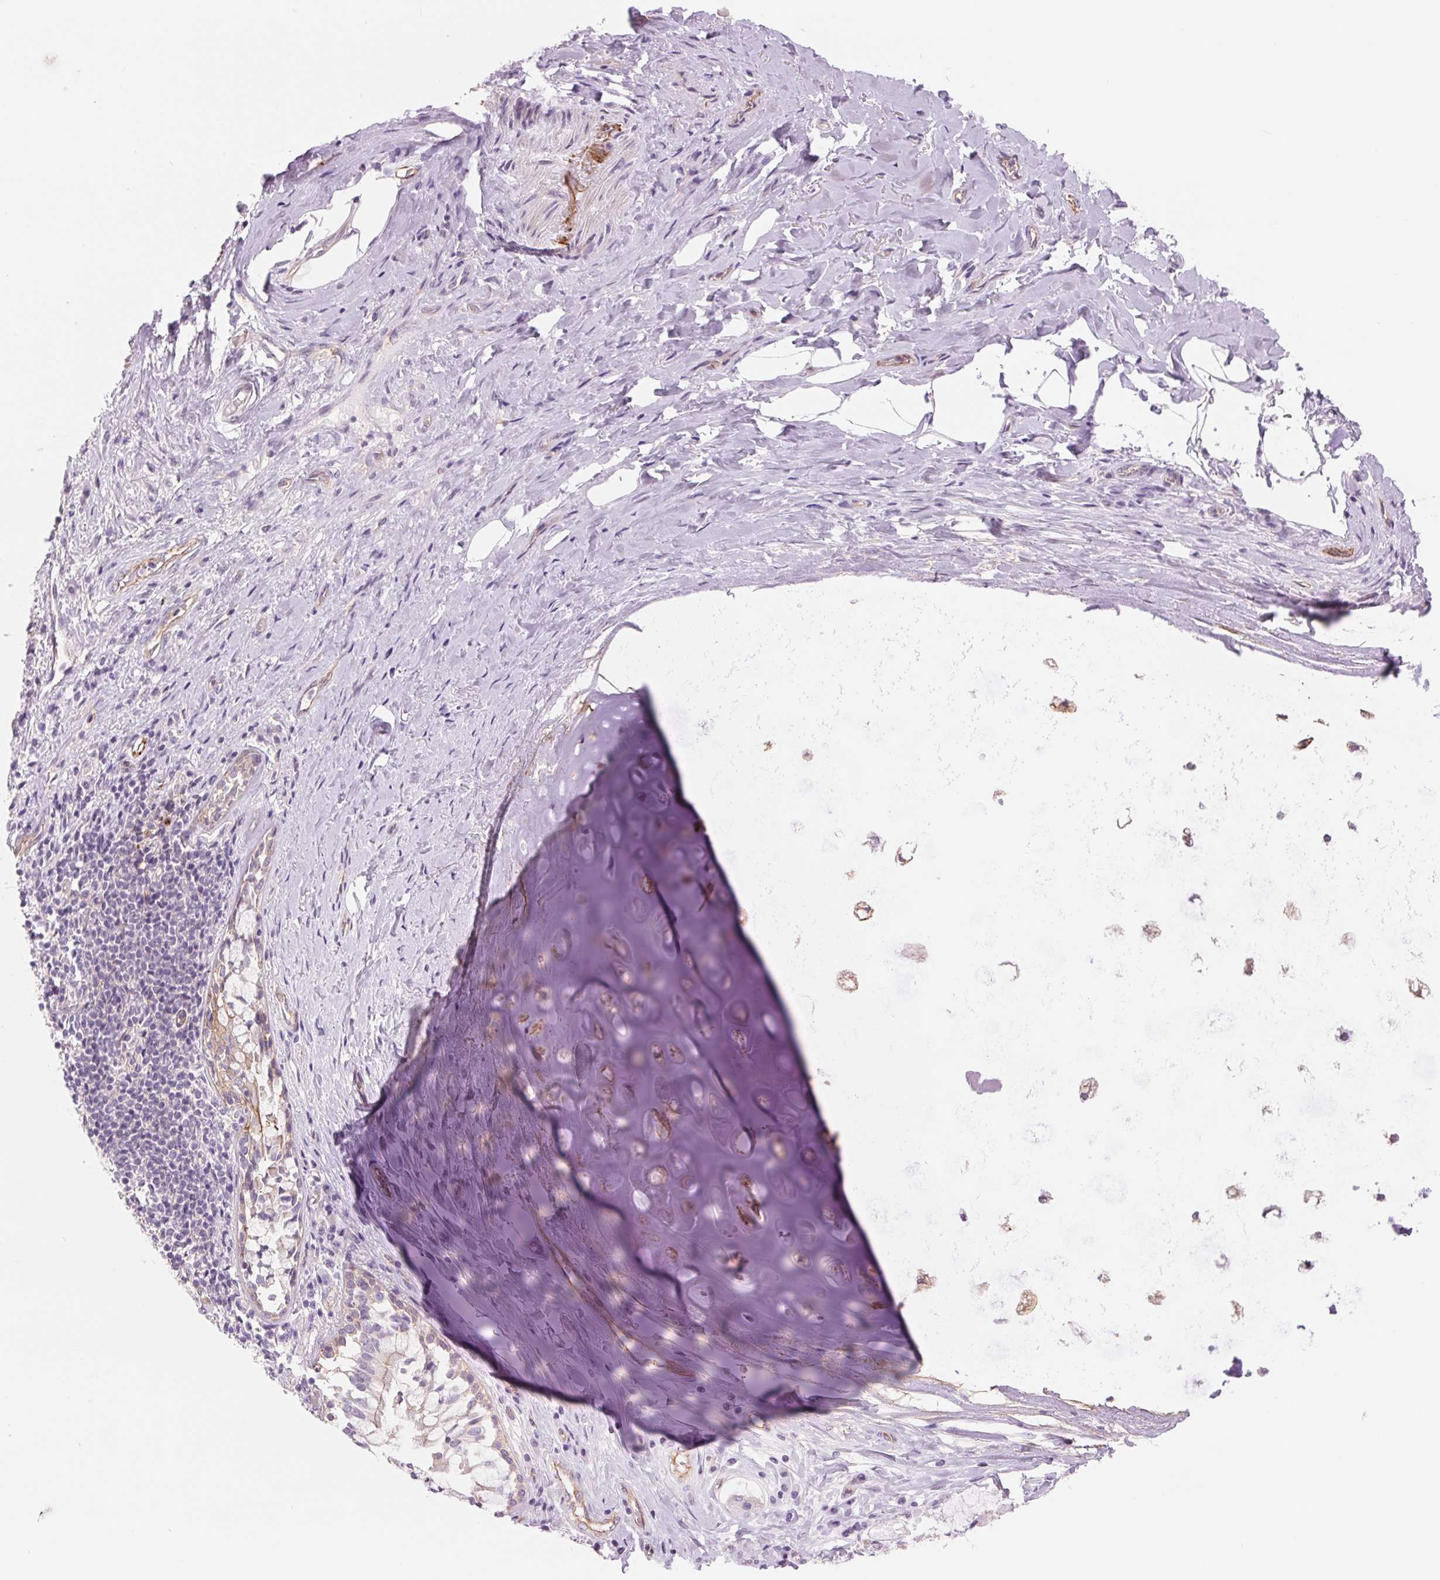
{"staining": {"intensity": "negative", "quantity": "none", "location": "none"}, "tissue": "adipose tissue", "cell_type": "Adipocytes", "image_type": "normal", "snomed": [{"axis": "morphology", "description": "Normal tissue, NOS"}, {"axis": "topography", "description": "Cartilage tissue"}, {"axis": "topography", "description": "Bronchus"}], "caption": "Immunohistochemistry image of benign adipose tissue: adipose tissue stained with DAB (3,3'-diaminobenzidine) displays no significant protein expression in adipocytes.", "gene": "DIXDC1", "patient": {"sex": "male", "age": 64}}